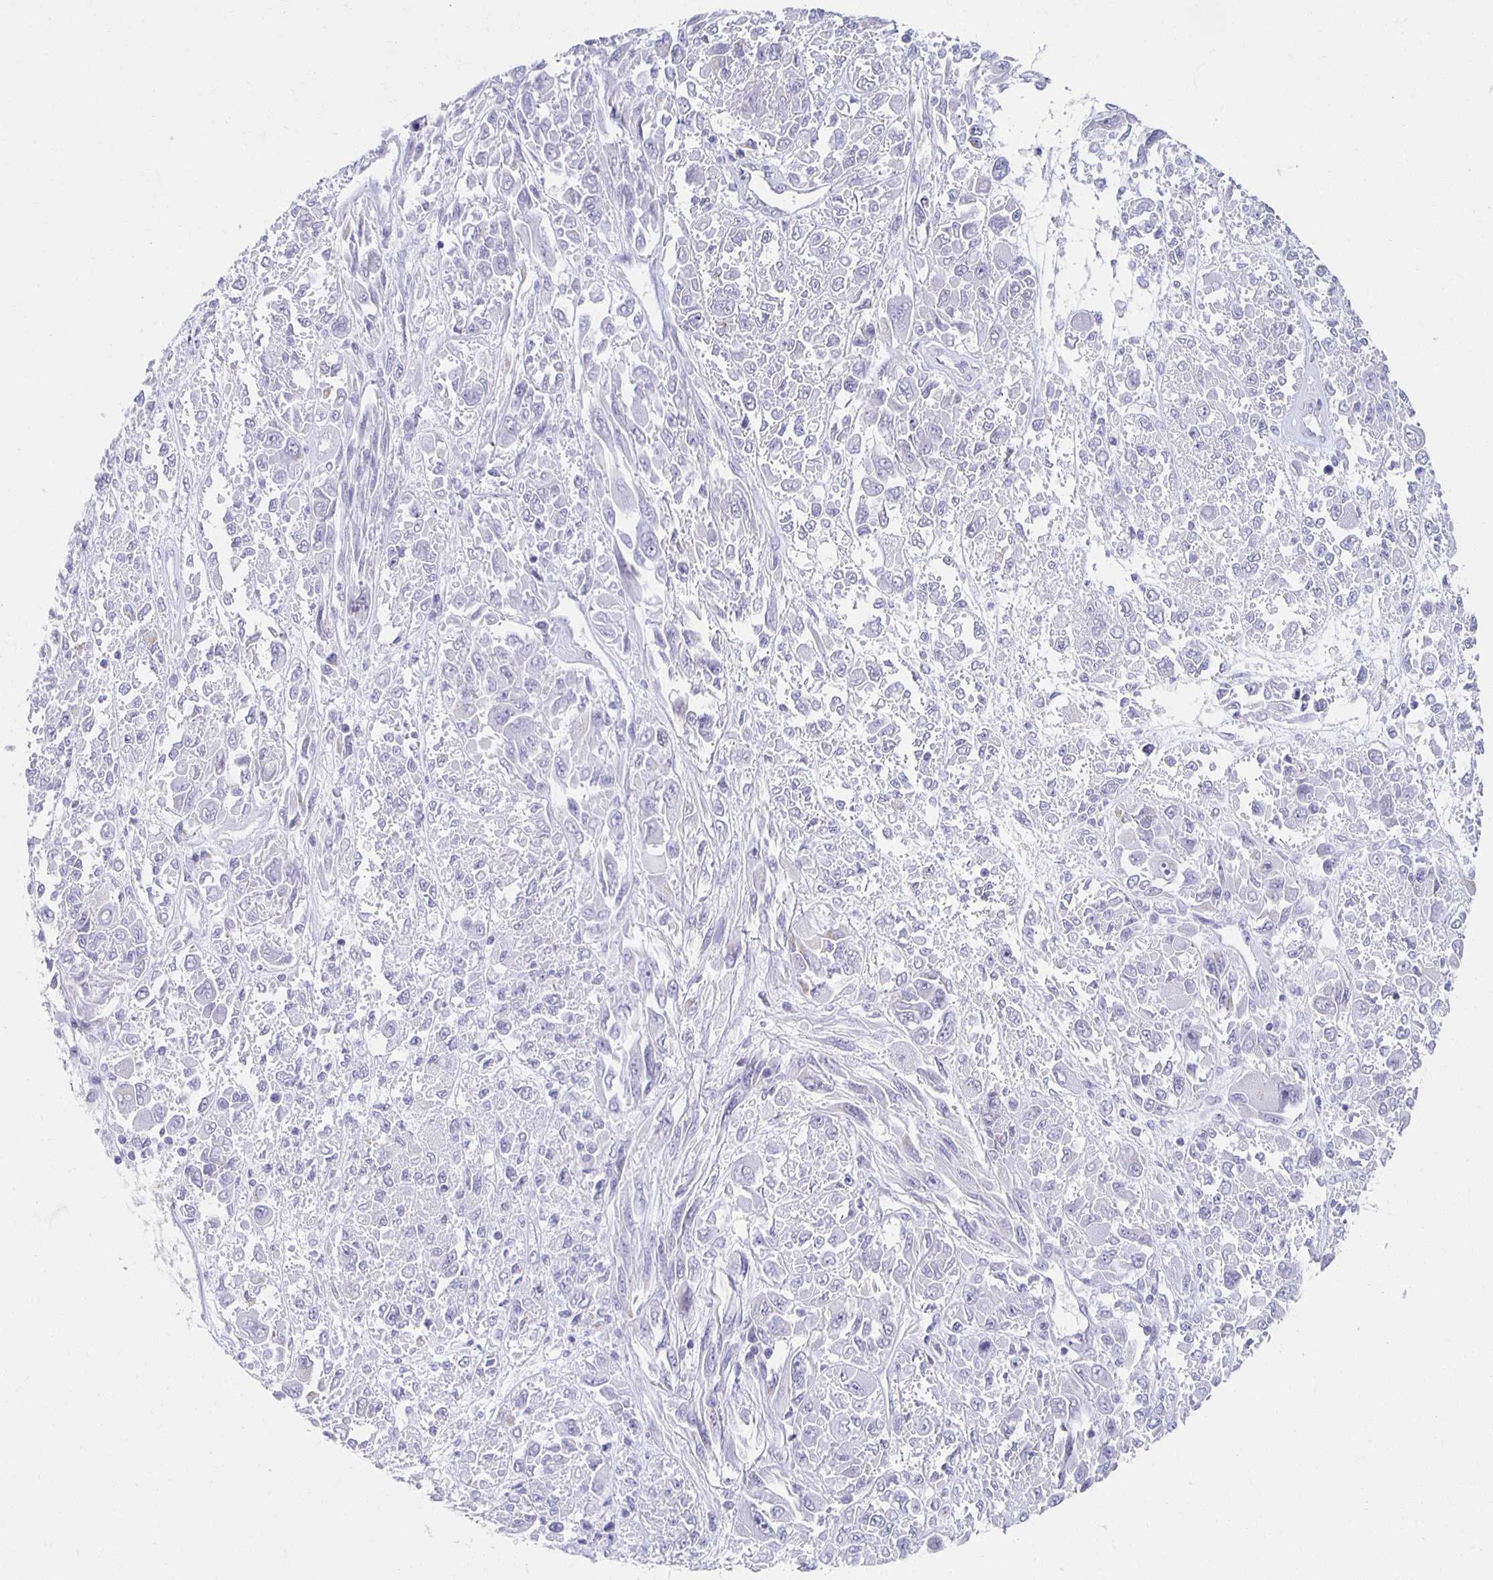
{"staining": {"intensity": "negative", "quantity": "none", "location": "none"}, "tissue": "melanoma", "cell_type": "Tumor cells", "image_type": "cancer", "snomed": [{"axis": "morphology", "description": "Malignant melanoma, NOS"}, {"axis": "topography", "description": "Skin"}], "caption": "Immunohistochemistry photomicrograph of neoplastic tissue: melanoma stained with DAB (3,3'-diaminobenzidine) demonstrates no significant protein positivity in tumor cells.", "gene": "TEX44", "patient": {"sex": "female", "age": 91}}